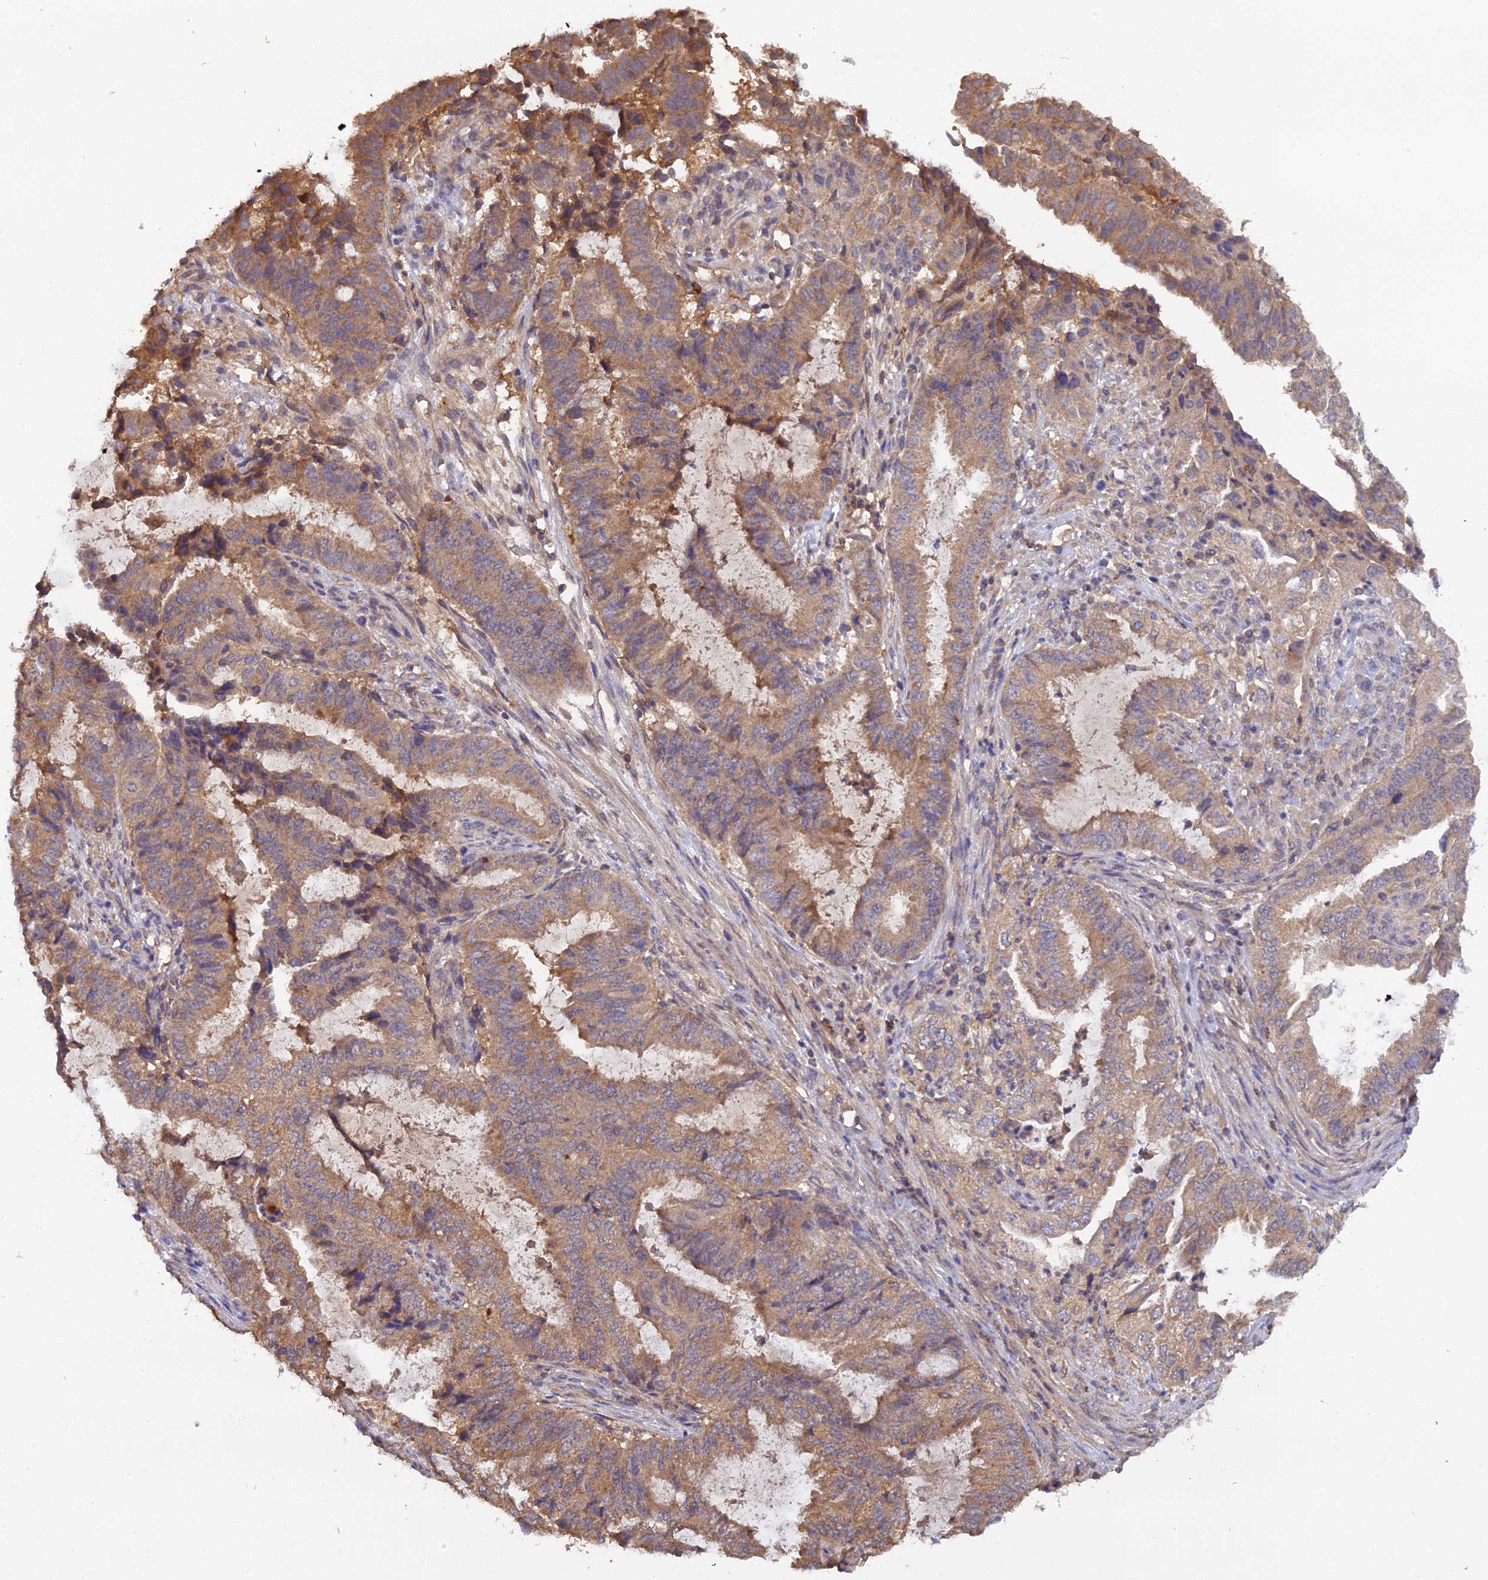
{"staining": {"intensity": "moderate", "quantity": ">75%", "location": "cytoplasmic/membranous"}, "tissue": "endometrial cancer", "cell_type": "Tumor cells", "image_type": "cancer", "snomed": [{"axis": "morphology", "description": "Adenocarcinoma, NOS"}, {"axis": "topography", "description": "Endometrium"}], "caption": "There is medium levels of moderate cytoplasmic/membranous positivity in tumor cells of endometrial adenocarcinoma, as demonstrated by immunohistochemical staining (brown color).", "gene": "TMEM258", "patient": {"sex": "female", "age": 51}}